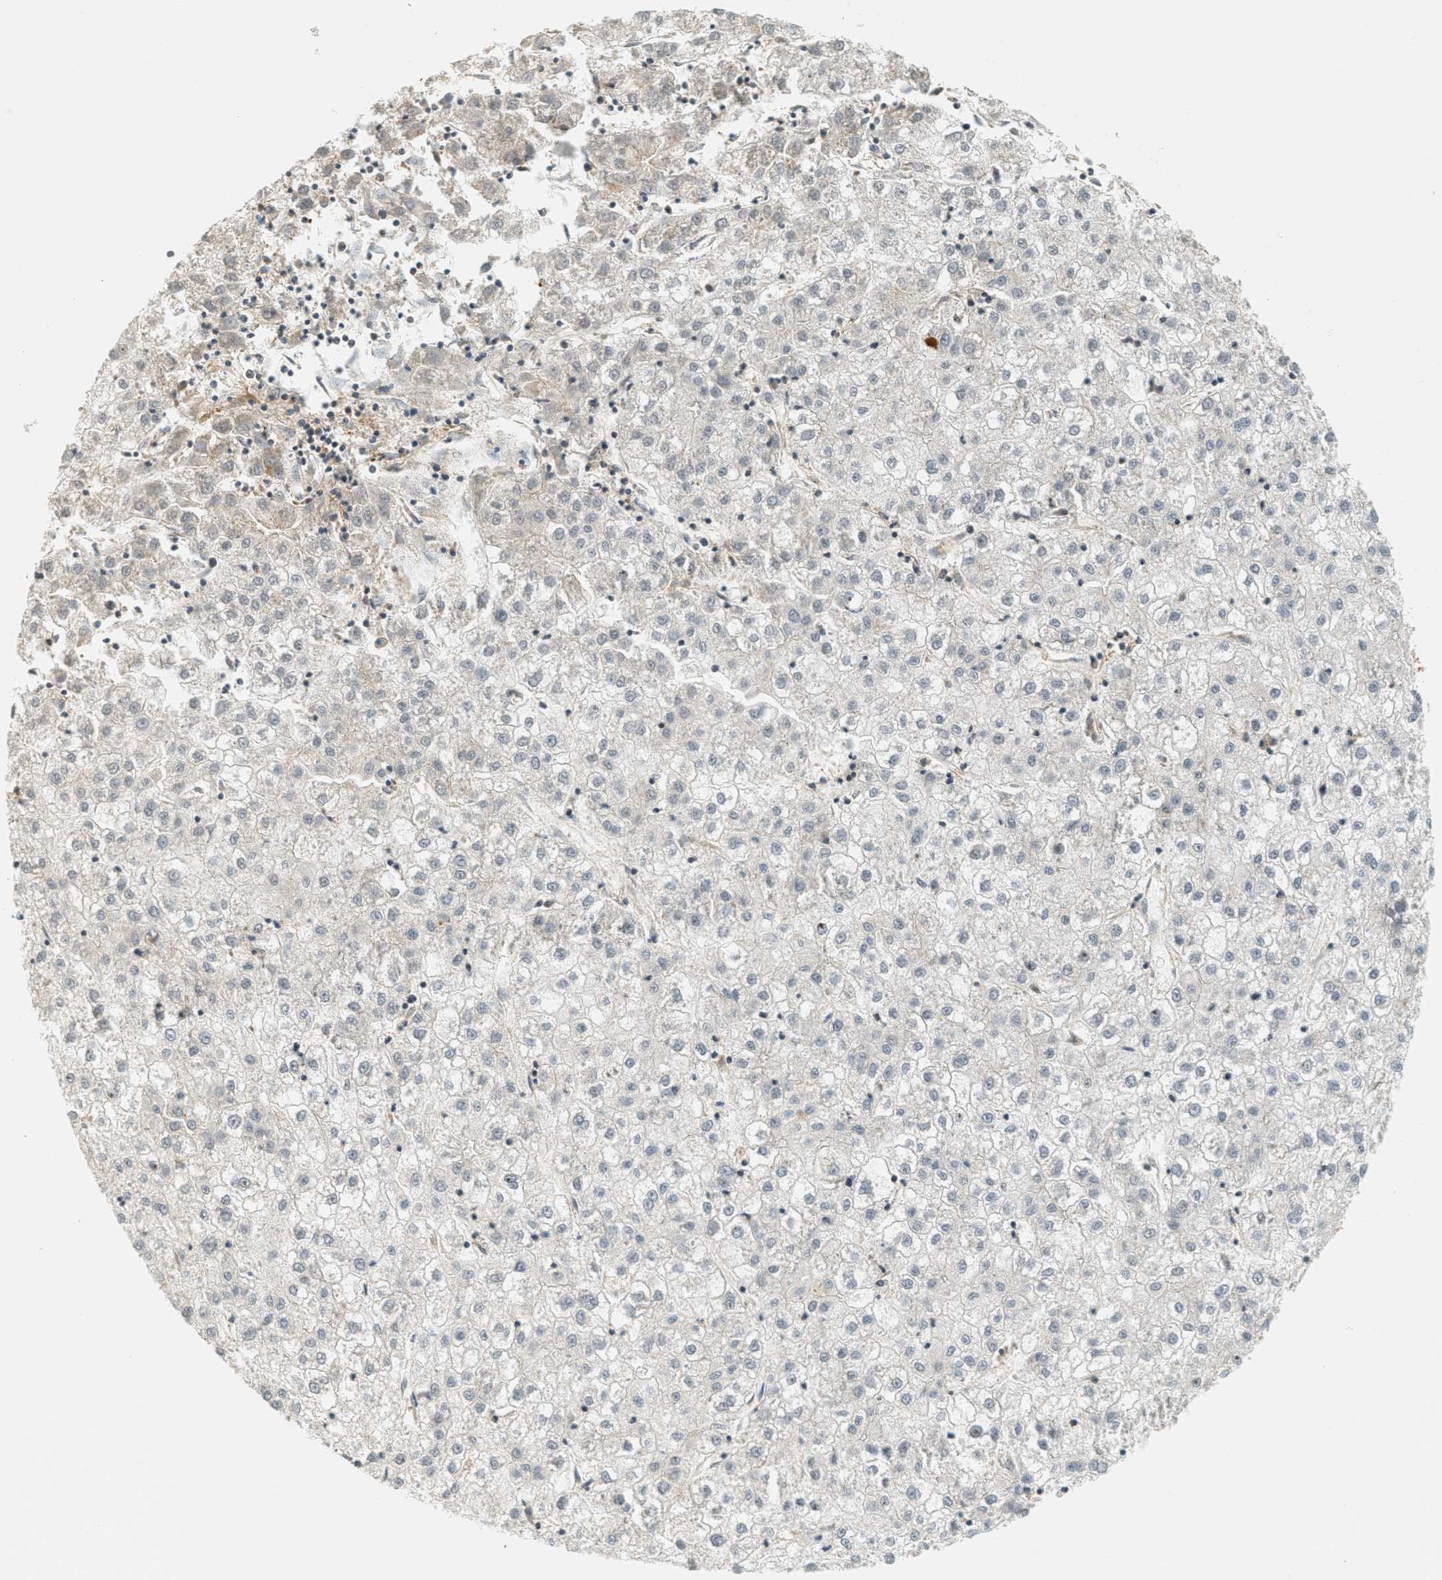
{"staining": {"intensity": "weak", "quantity": "<25%", "location": "cytoplasmic/membranous"}, "tissue": "liver cancer", "cell_type": "Tumor cells", "image_type": "cancer", "snomed": [{"axis": "morphology", "description": "Carcinoma, Hepatocellular, NOS"}, {"axis": "topography", "description": "Liver"}], "caption": "A micrograph of human hepatocellular carcinoma (liver) is negative for staining in tumor cells. The staining is performed using DAB (3,3'-diaminobenzidine) brown chromogen with nuclei counter-stained in using hematoxylin.", "gene": "FOXM1", "patient": {"sex": "male", "age": 72}}